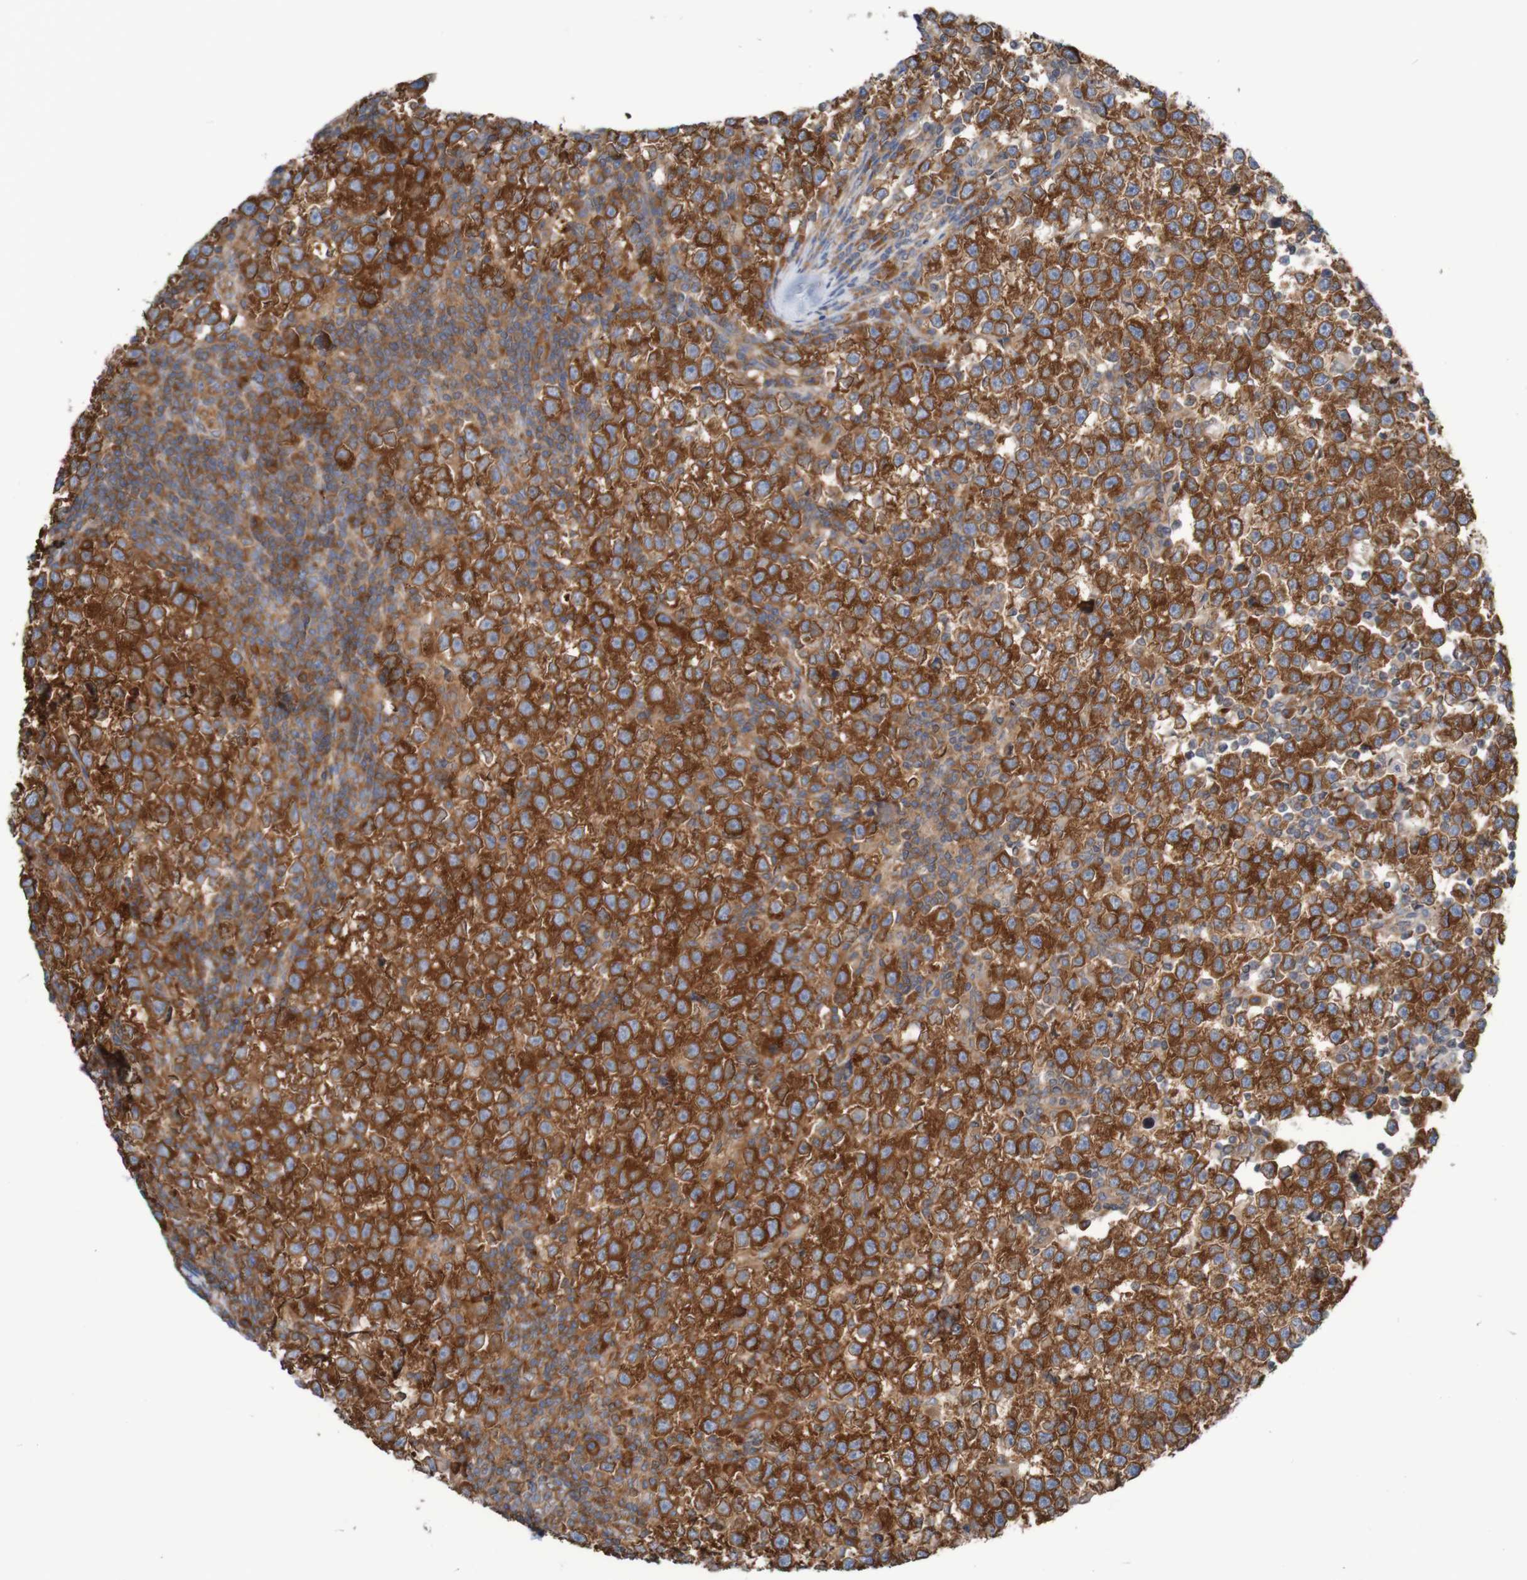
{"staining": {"intensity": "strong", "quantity": ">75%", "location": "cytoplasmic/membranous"}, "tissue": "testis cancer", "cell_type": "Tumor cells", "image_type": "cancer", "snomed": [{"axis": "morphology", "description": "Seminoma, NOS"}, {"axis": "topography", "description": "Testis"}], "caption": "This is an image of IHC staining of testis cancer (seminoma), which shows strong expression in the cytoplasmic/membranous of tumor cells.", "gene": "LRRC47", "patient": {"sex": "male", "age": 43}}